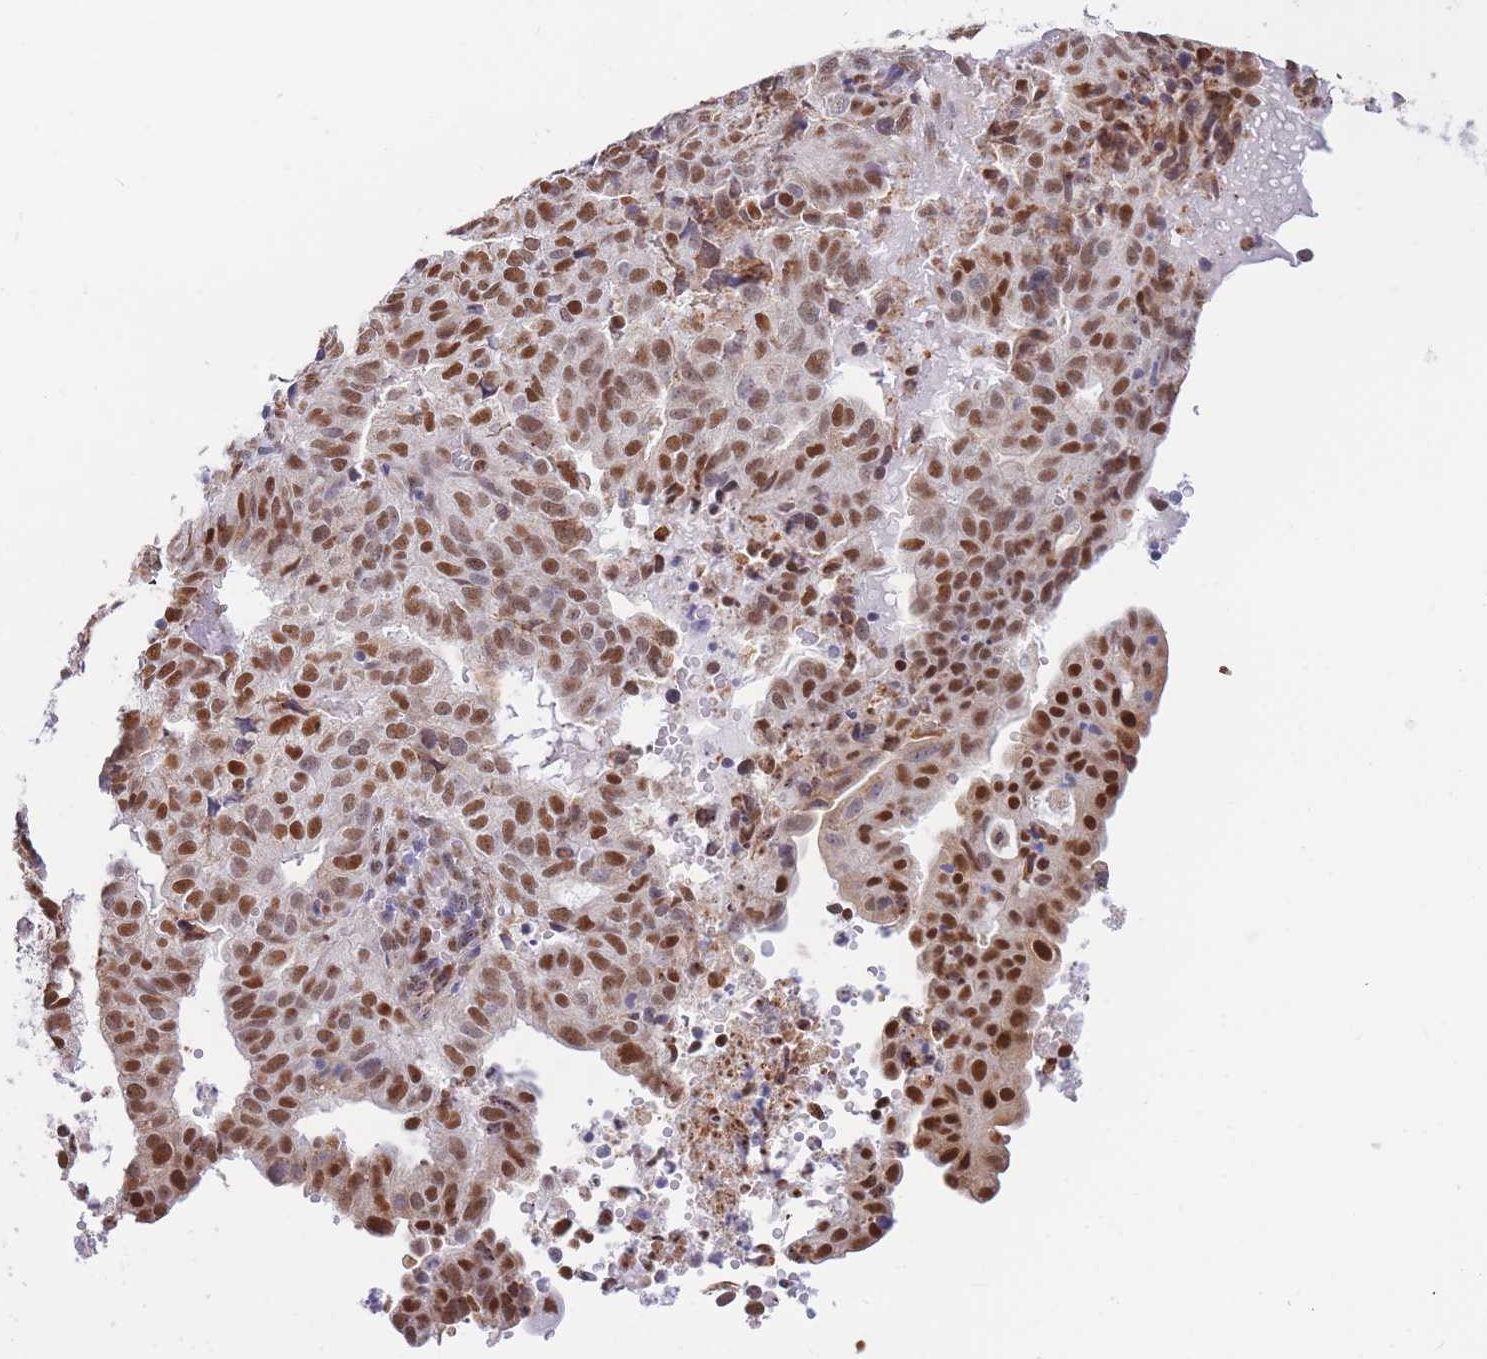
{"staining": {"intensity": "moderate", "quantity": ">75%", "location": "nuclear"}, "tissue": "endometrial cancer", "cell_type": "Tumor cells", "image_type": "cancer", "snomed": [{"axis": "morphology", "description": "Adenocarcinoma, NOS"}, {"axis": "topography", "description": "Uterus"}], "caption": "A micrograph of human endometrial adenocarcinoma stained for a protein shows moderate nuclear brown staining in tumor cells.", "gene": "FAM153A", "patient": {"sex": "female", "age": 77}}